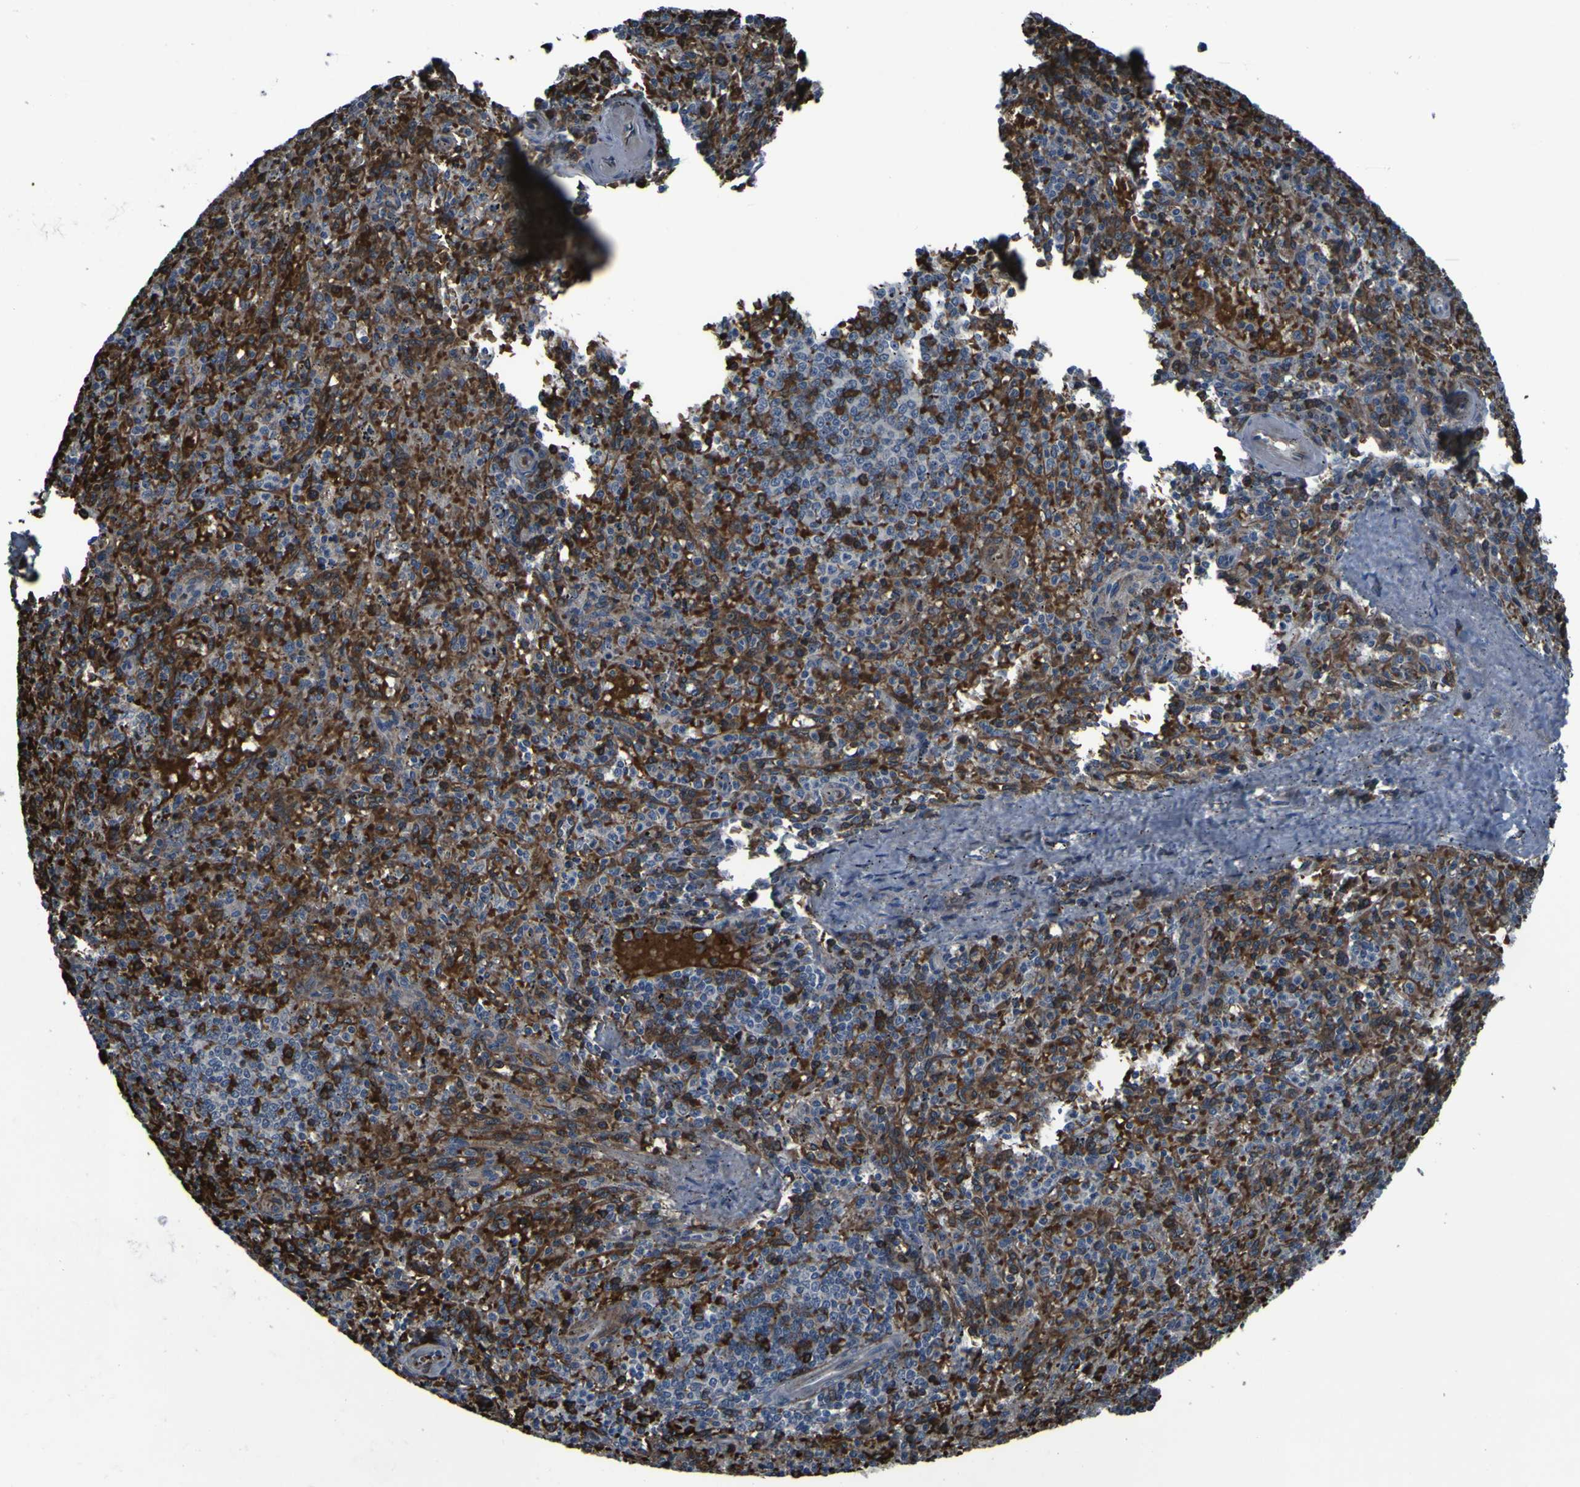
{"staining": {"intensity": "moderate", "quantity": "25%-75%", "location": "cytoplasmic/membranous"}, "tissue": "spleen", "cell_type": "Cells in red pulp", "image_type": "normal", "snomed": [{"axis": "morphology", "description": "Normal tissue, NOS"}, {"axis": "topography", "description": "Spleen"}], "caption": "DAB (3,3'-diaminobenzidine) immunohistochemical staining of normal human spleen displays moderate cytoplasmic/membranous protein positivity in approximately 25%-75% of cells in red pulp. Nuclei are stained in blue.", "gene": "GRAMD1A", "patient": {"sex": "male", "age": 72}}